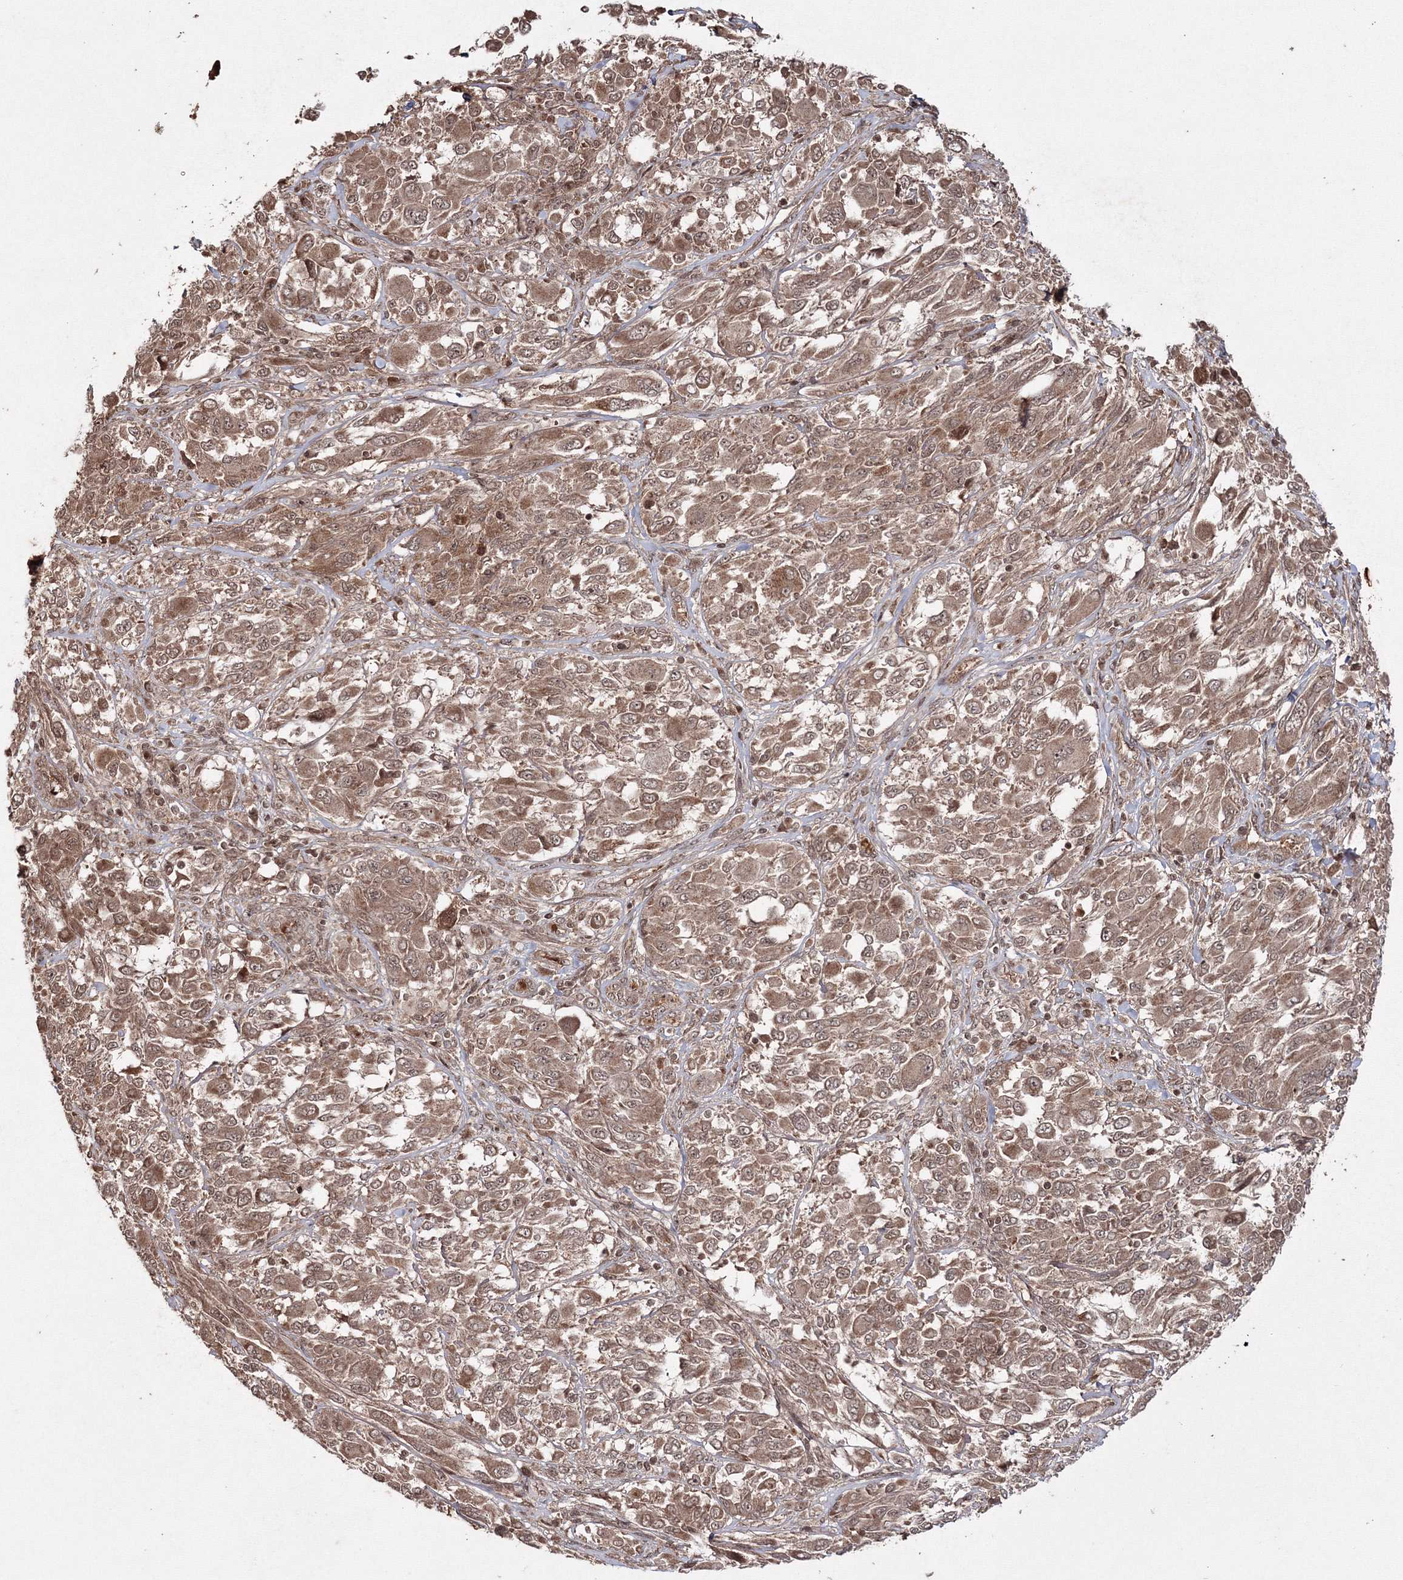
{"staining": {"intensity": "moderate", "quantity": ">75%", "location": "cytoplasmic/membranous,nuclear"}, "tissue": "melanoma", "cell_type": "Tumor cells", "image_type": "cancer", "snomed": [{"axis": "morphology", "description": "Malignant melanoma, NOS"}, {"axis": "topography", "description": "Skin"}], "caption": "A histopathology image showing moderate cytoplasmic/membranous and nuclear expression in about >75% of tumor cells in melanoma, as visualized by brown immunohistochemical staining.", "gene": "PEX13", "patient": {"sex": "female", "age": 91}}